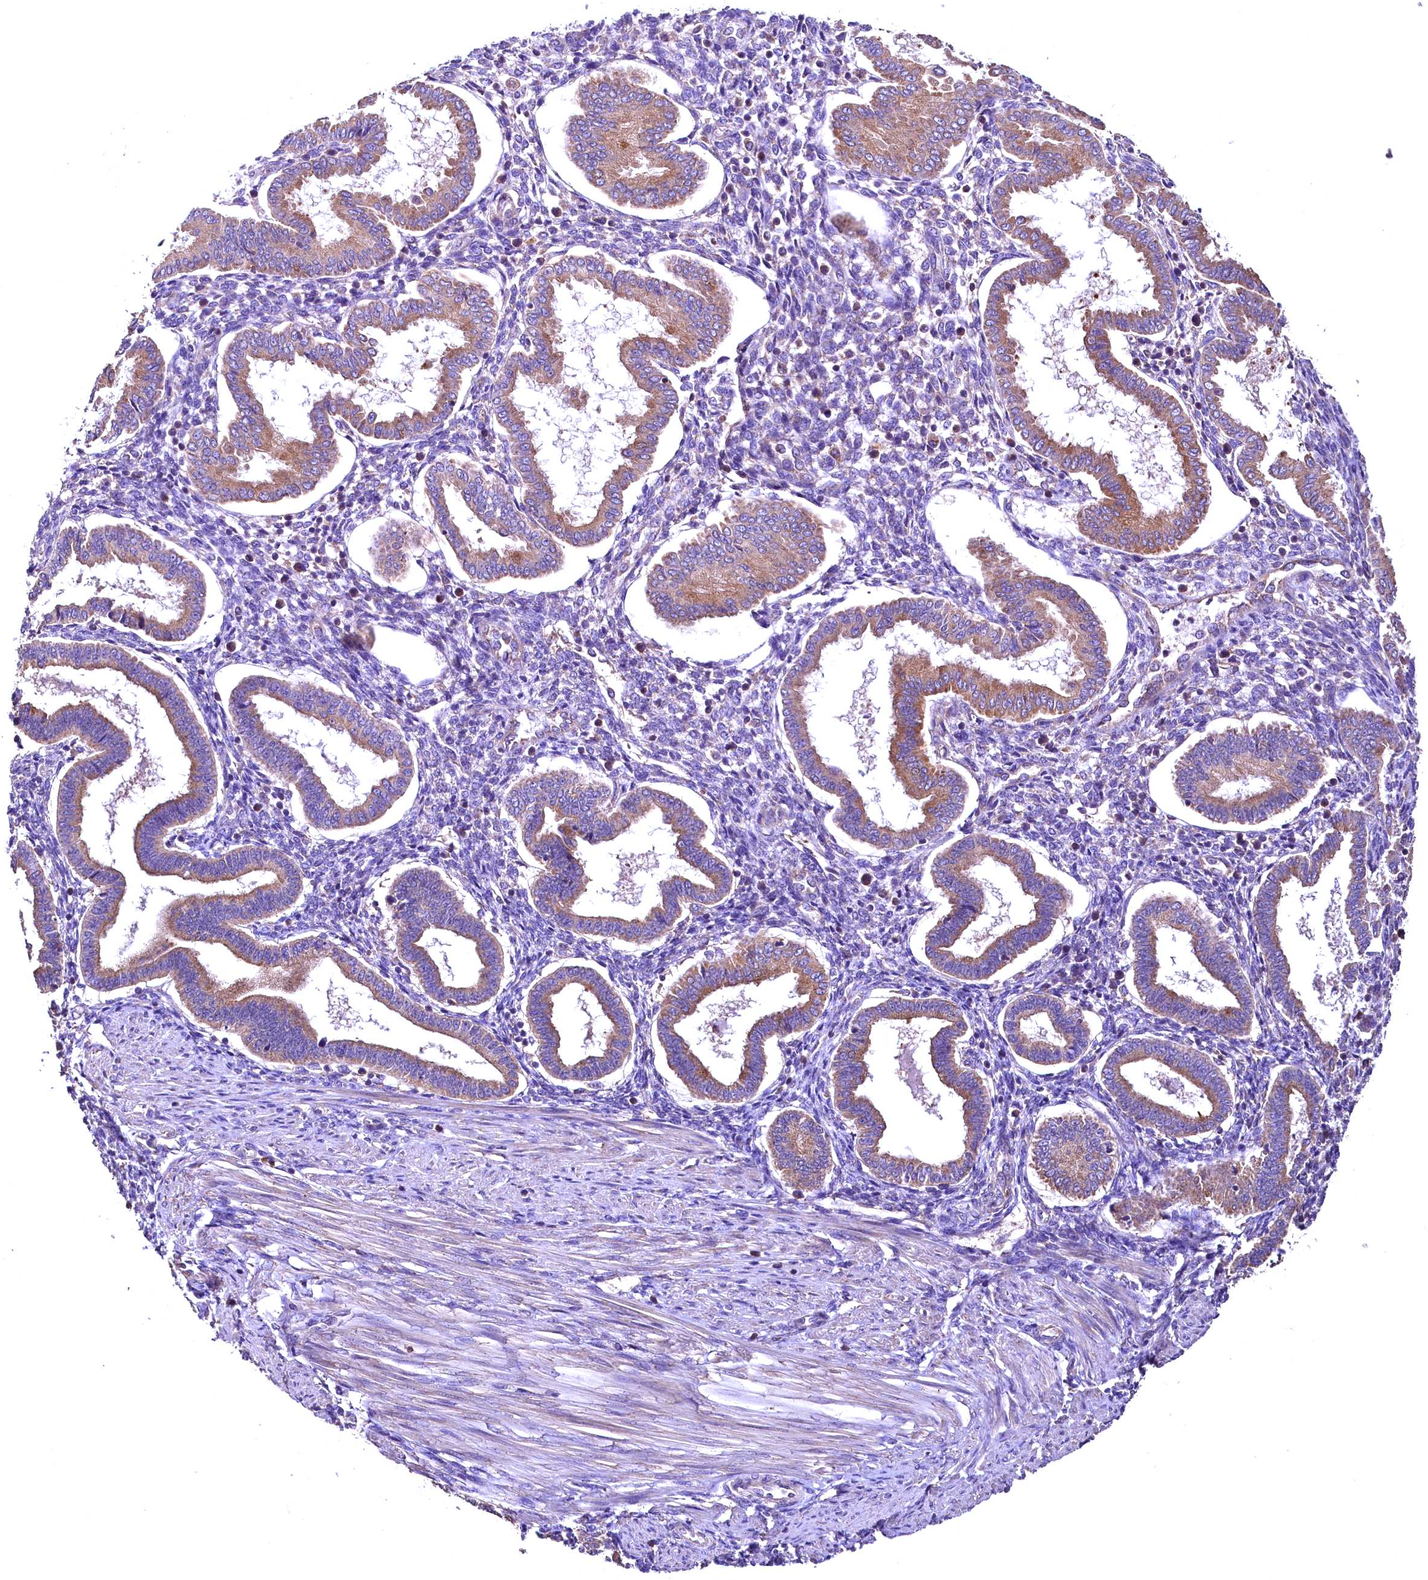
{"staining": {"intensity": "negative", "quantity": "none", "location": "none"}, "tissue": "endometrium", "cell_type": "Cells in endometrial stroma", "image_type": "normal", "snomed": [{"axis": "morphology", "description": "Normal tissue, NOS"}, {"axis": "topography", "description": "Endometrium"}], "caption": "Photomicrograph shows no significant protein expression in cells in endometrial stroma of benign endometrium. (DAB (3,3'-diaminobenzidine) immunohistochemistry visualized using brightfield microscopy, high magnification).", "gene": "ENKD1", "patient": {"sex": "female", "age": 24}}